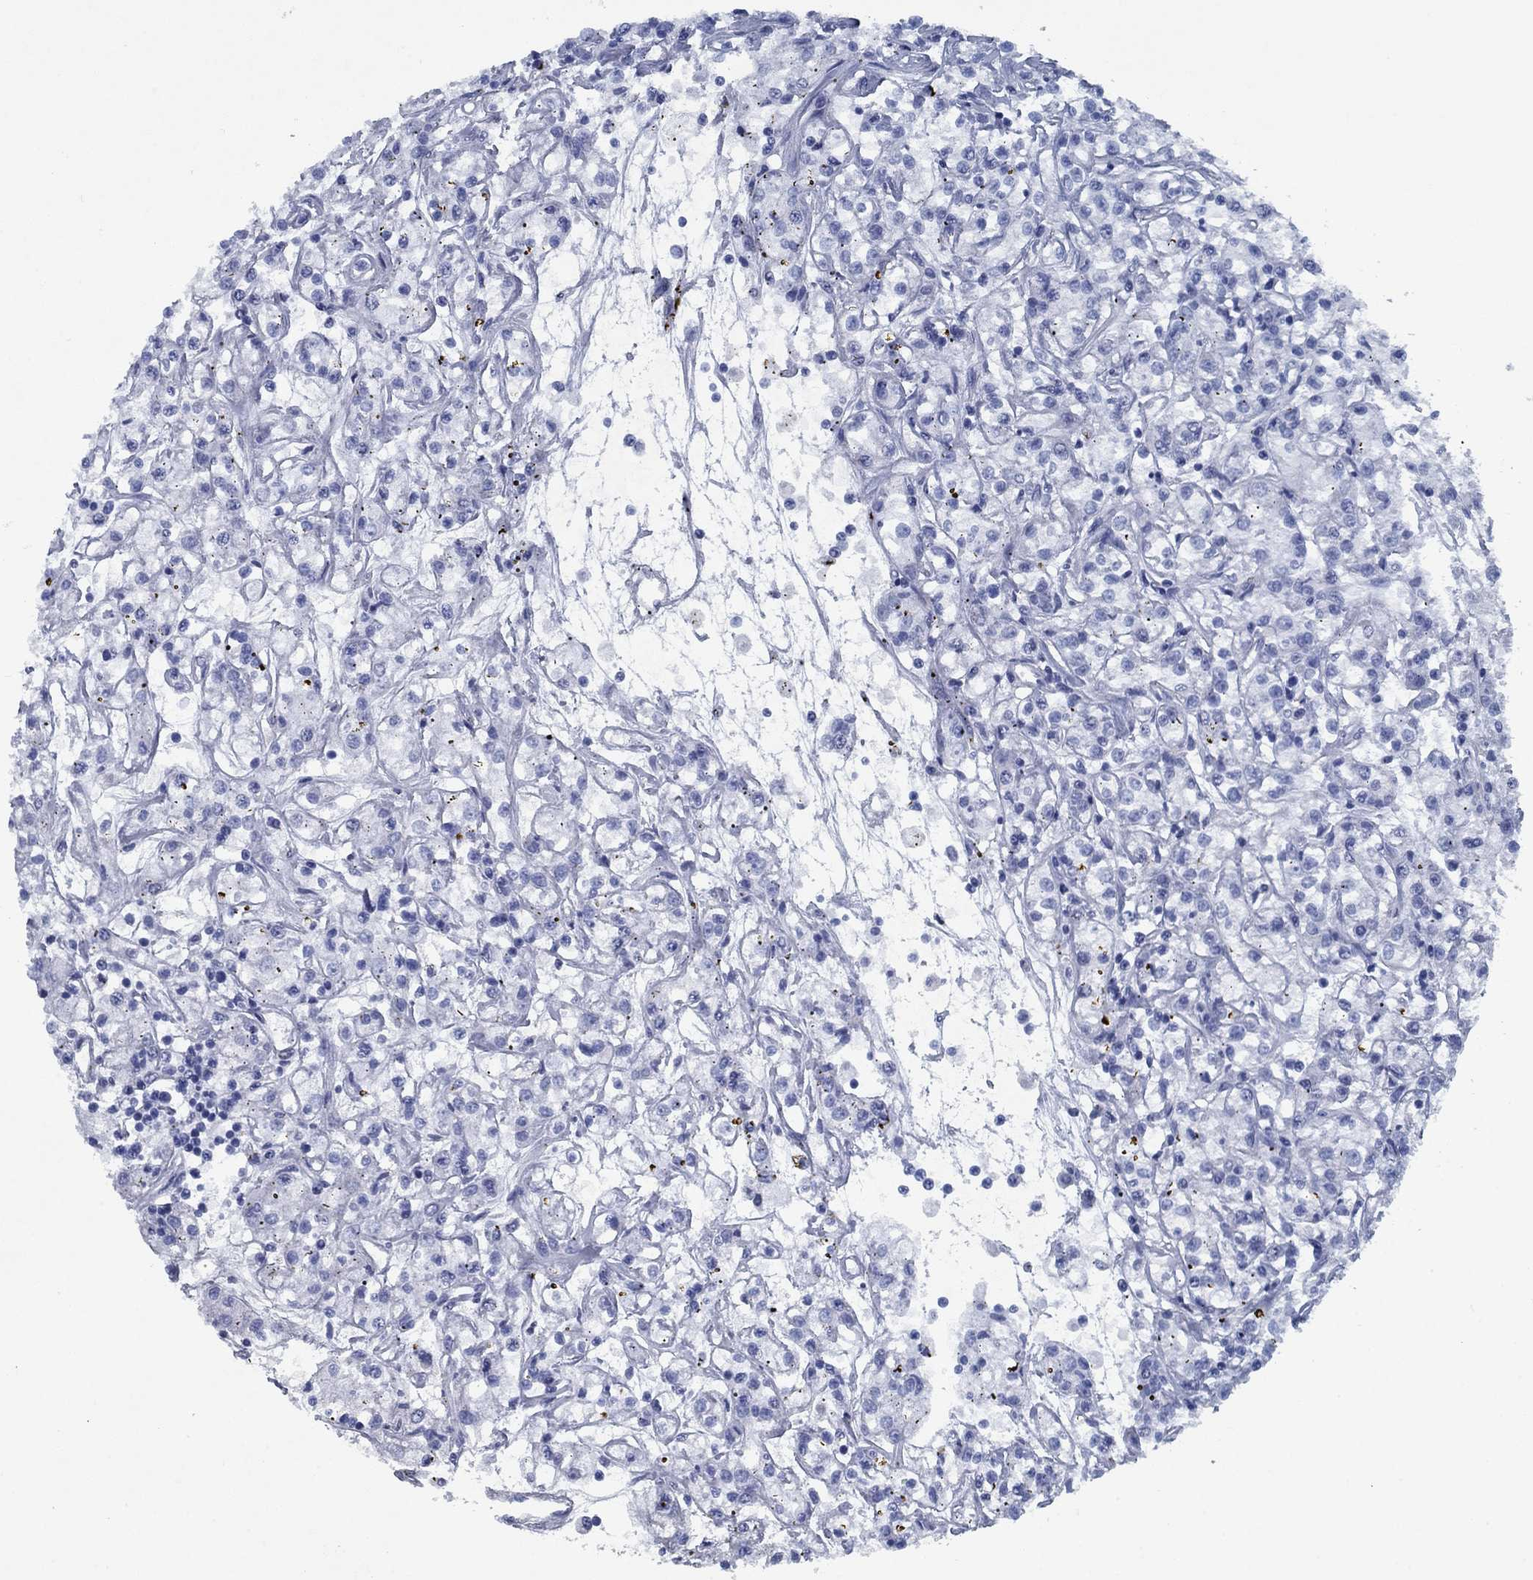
{"staining": {"intensity": "negative", "quantity": "none", "location": "none"}, "tissue": "renal cancer", "cell_type": "Tumor cells", "image_type": "cancer", "snomed": [{"axis": "morphology", "description": "Adenocarcinoma, NOS"}, {"axis": "topography", "description": "Kidney"}], "caption": "Tumor cells show no significant expression in adenocarcinoma (renal).", "gene": "PNMA8A", "patient": {"sex": "female", "age": 59}}